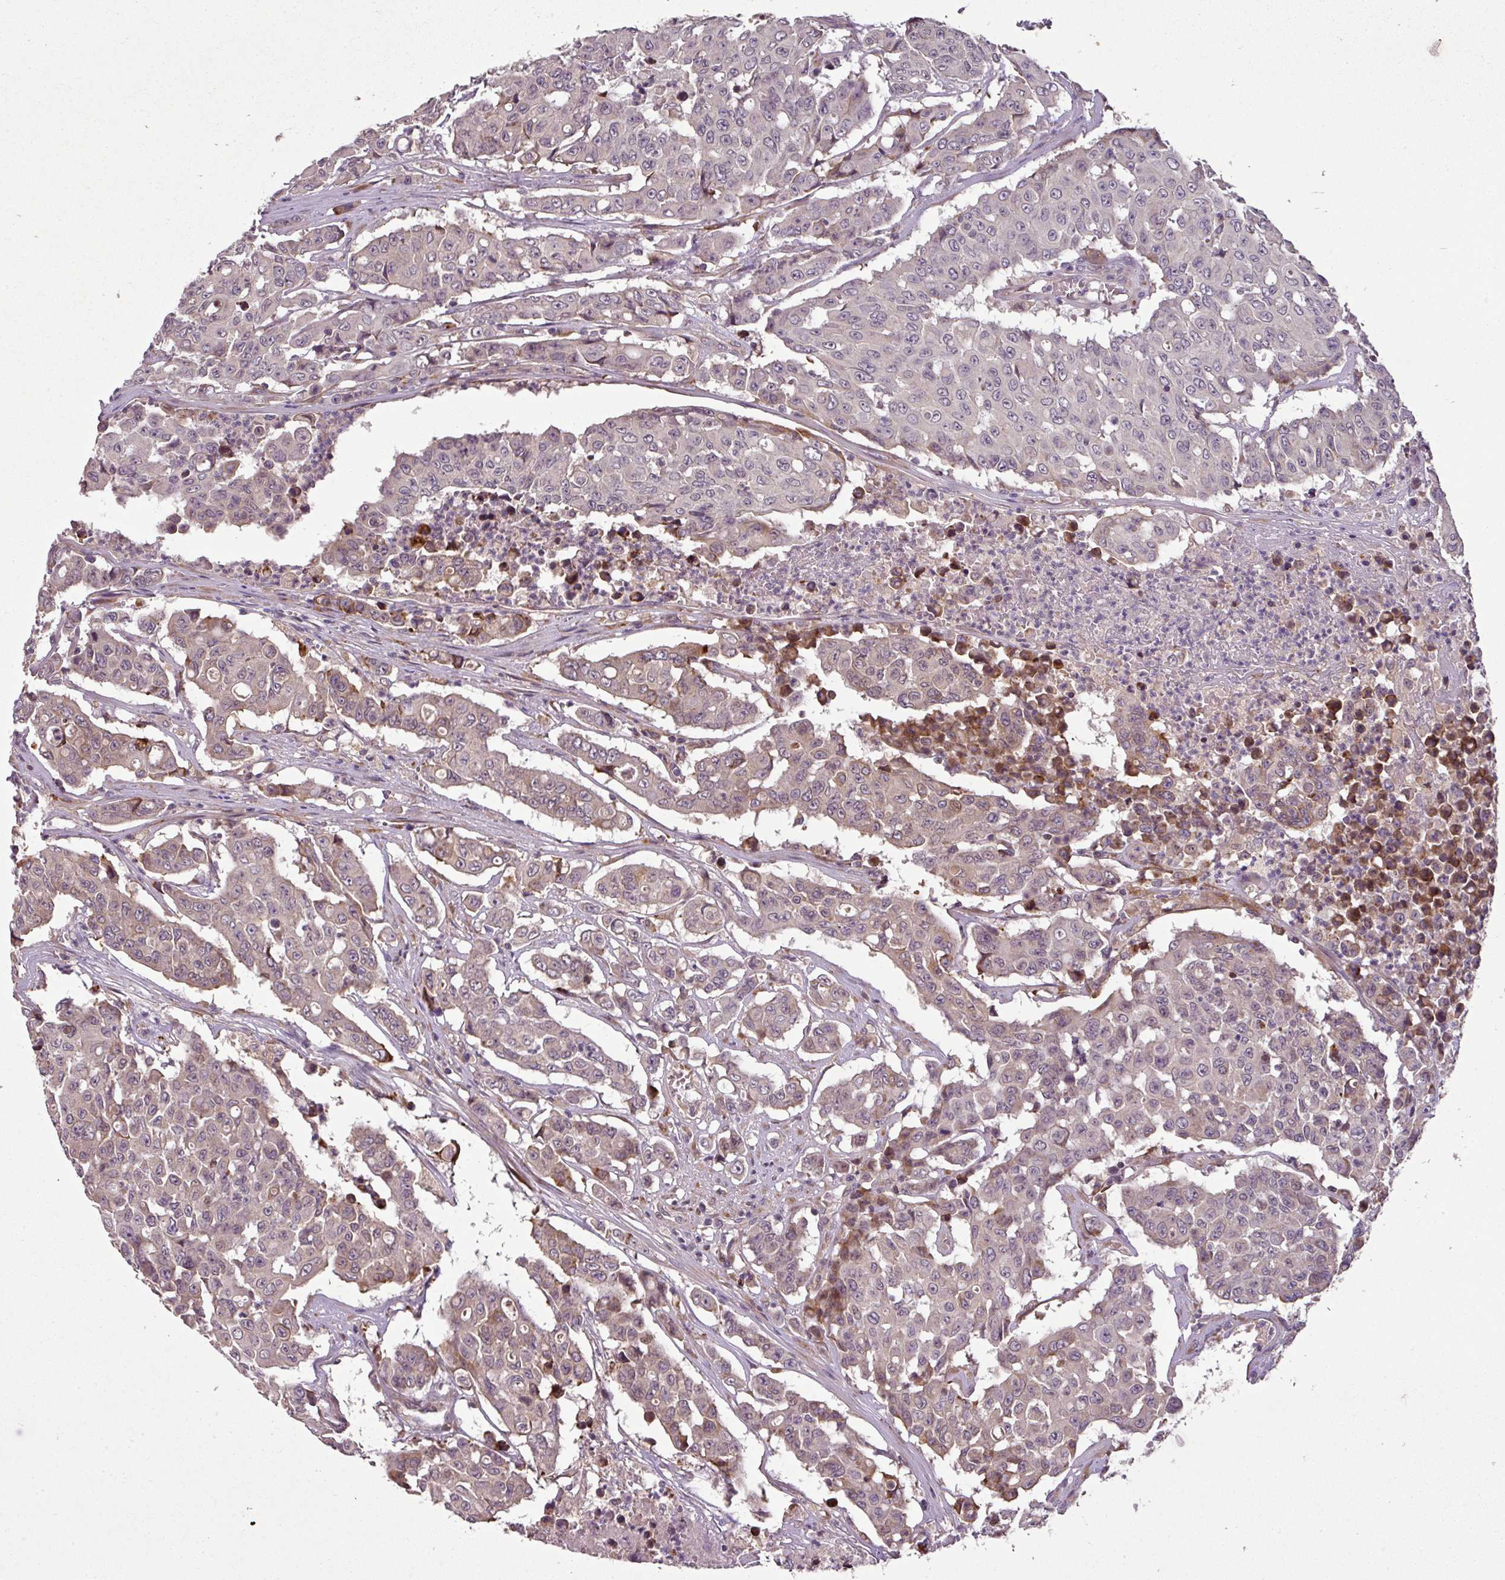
{"staining": {"intensity": "weak", "quantity": "25%-75%", "location": "cytoplasmic/membranous"}, "tissue": "colorectal cancer", "cell_type": "Tumor cells", "image_type": "cancer", "snomed": [{"axis": "morphology", "description": "Adenocarcinoma, NOS"}, {"axis": "topography", "description": "Colon"}], "caption": "Brown immunohistochemical staining in human colorectal cancer shows weak cytoplasmic/membranous positivity in about 25%-75% of tumor cells.", "gene": "SPCS3", "patient": {"sex": "male", "age": 51}}